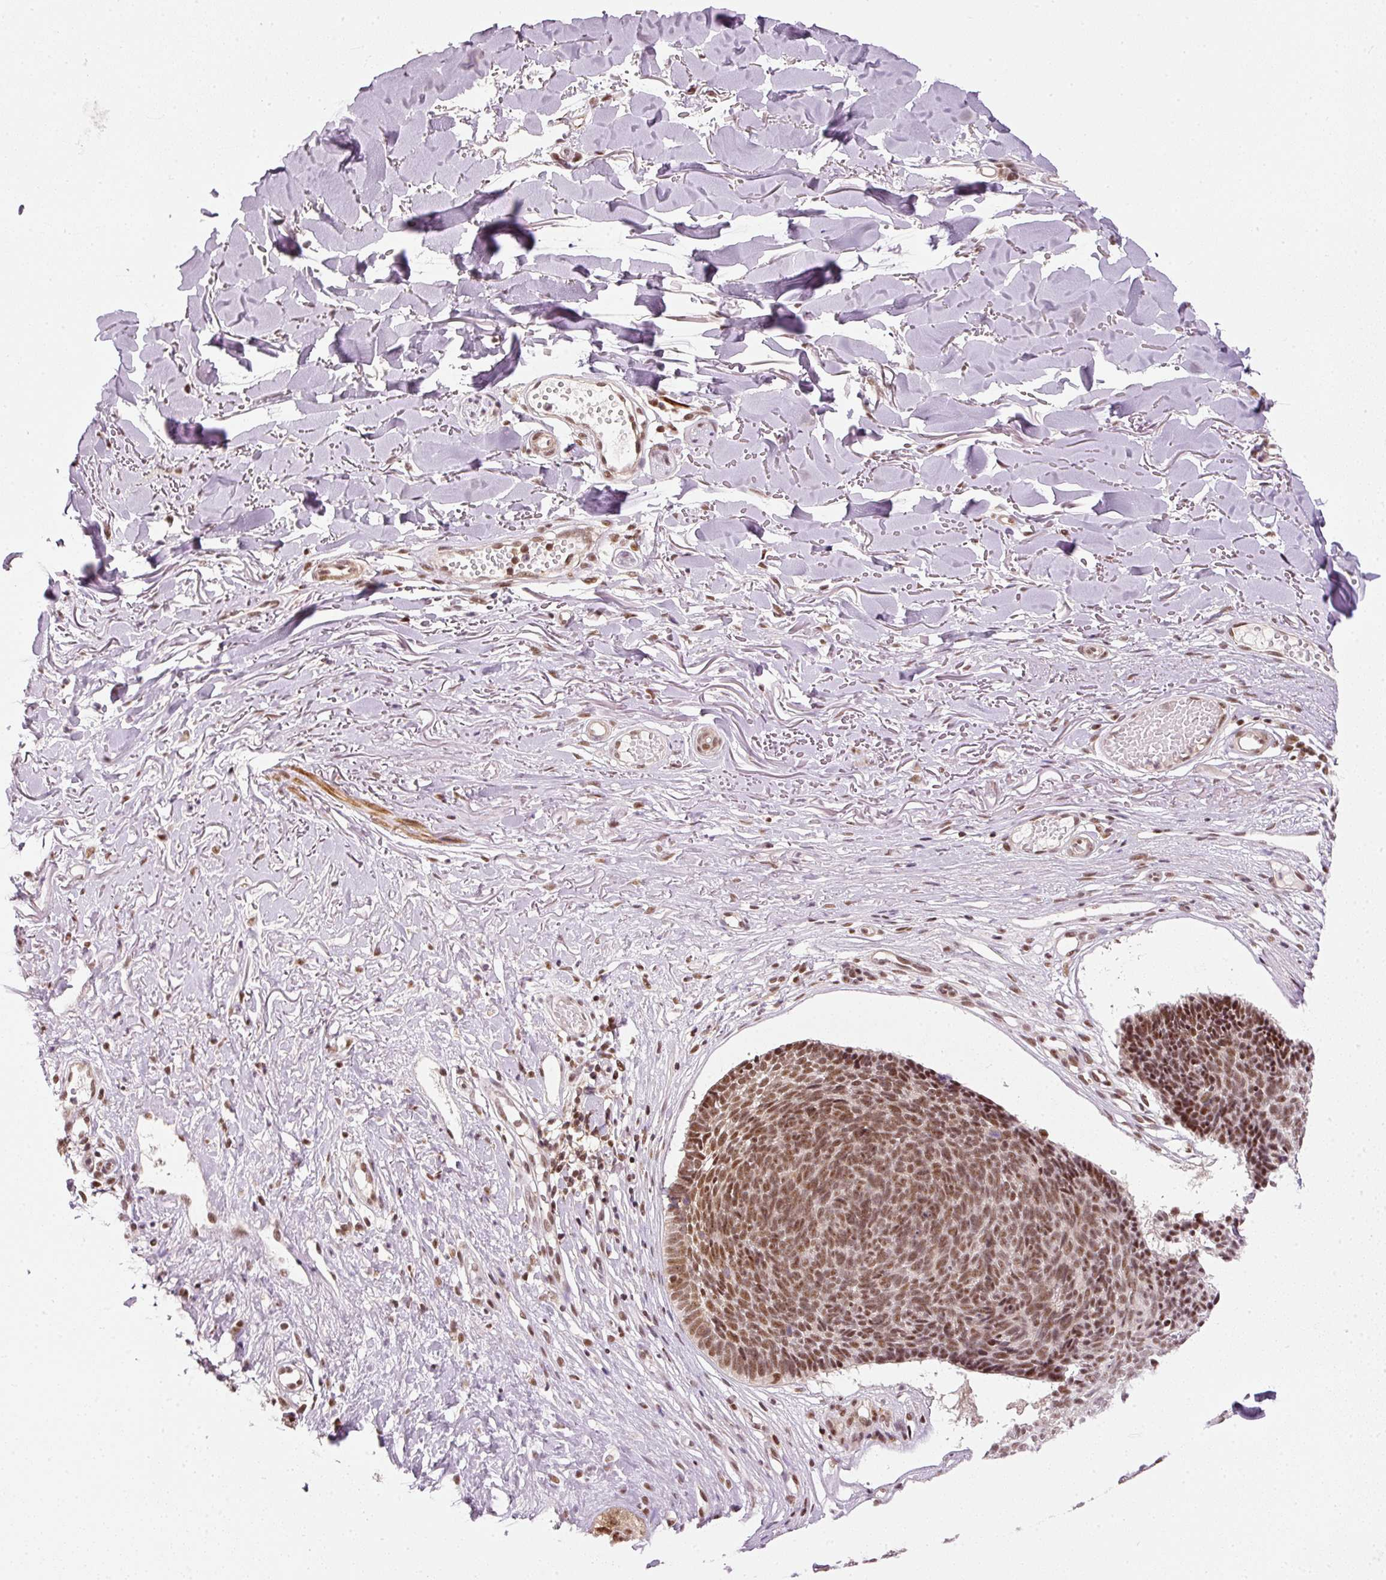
{"staining": {"intensity": "moderate", "quantity": ">75%", "location": "nuclear"}, "tissue": "skin cancer", "cell_type": "Tumor cells", "image_type": "cancer", "snomed": [{"axis": "morphology", "description": "Basal cell carcinoma"}, {"axis": "topography", "description": "Skin"}, {"axis": "topography", "description": "Skin of neck"}, {"axis": "topography", "description": "Skin of shoulder"}, {"axis": "topography", "description": "Skin of back"}], "caption": "Protein expression analysis of human skin cancer (basal cell carcinoma) reveals moderate nuclear expression in approximately >75% of tumor cells.", "gene": "THOC6", "patient": {"sex": "male", "age": 80}}